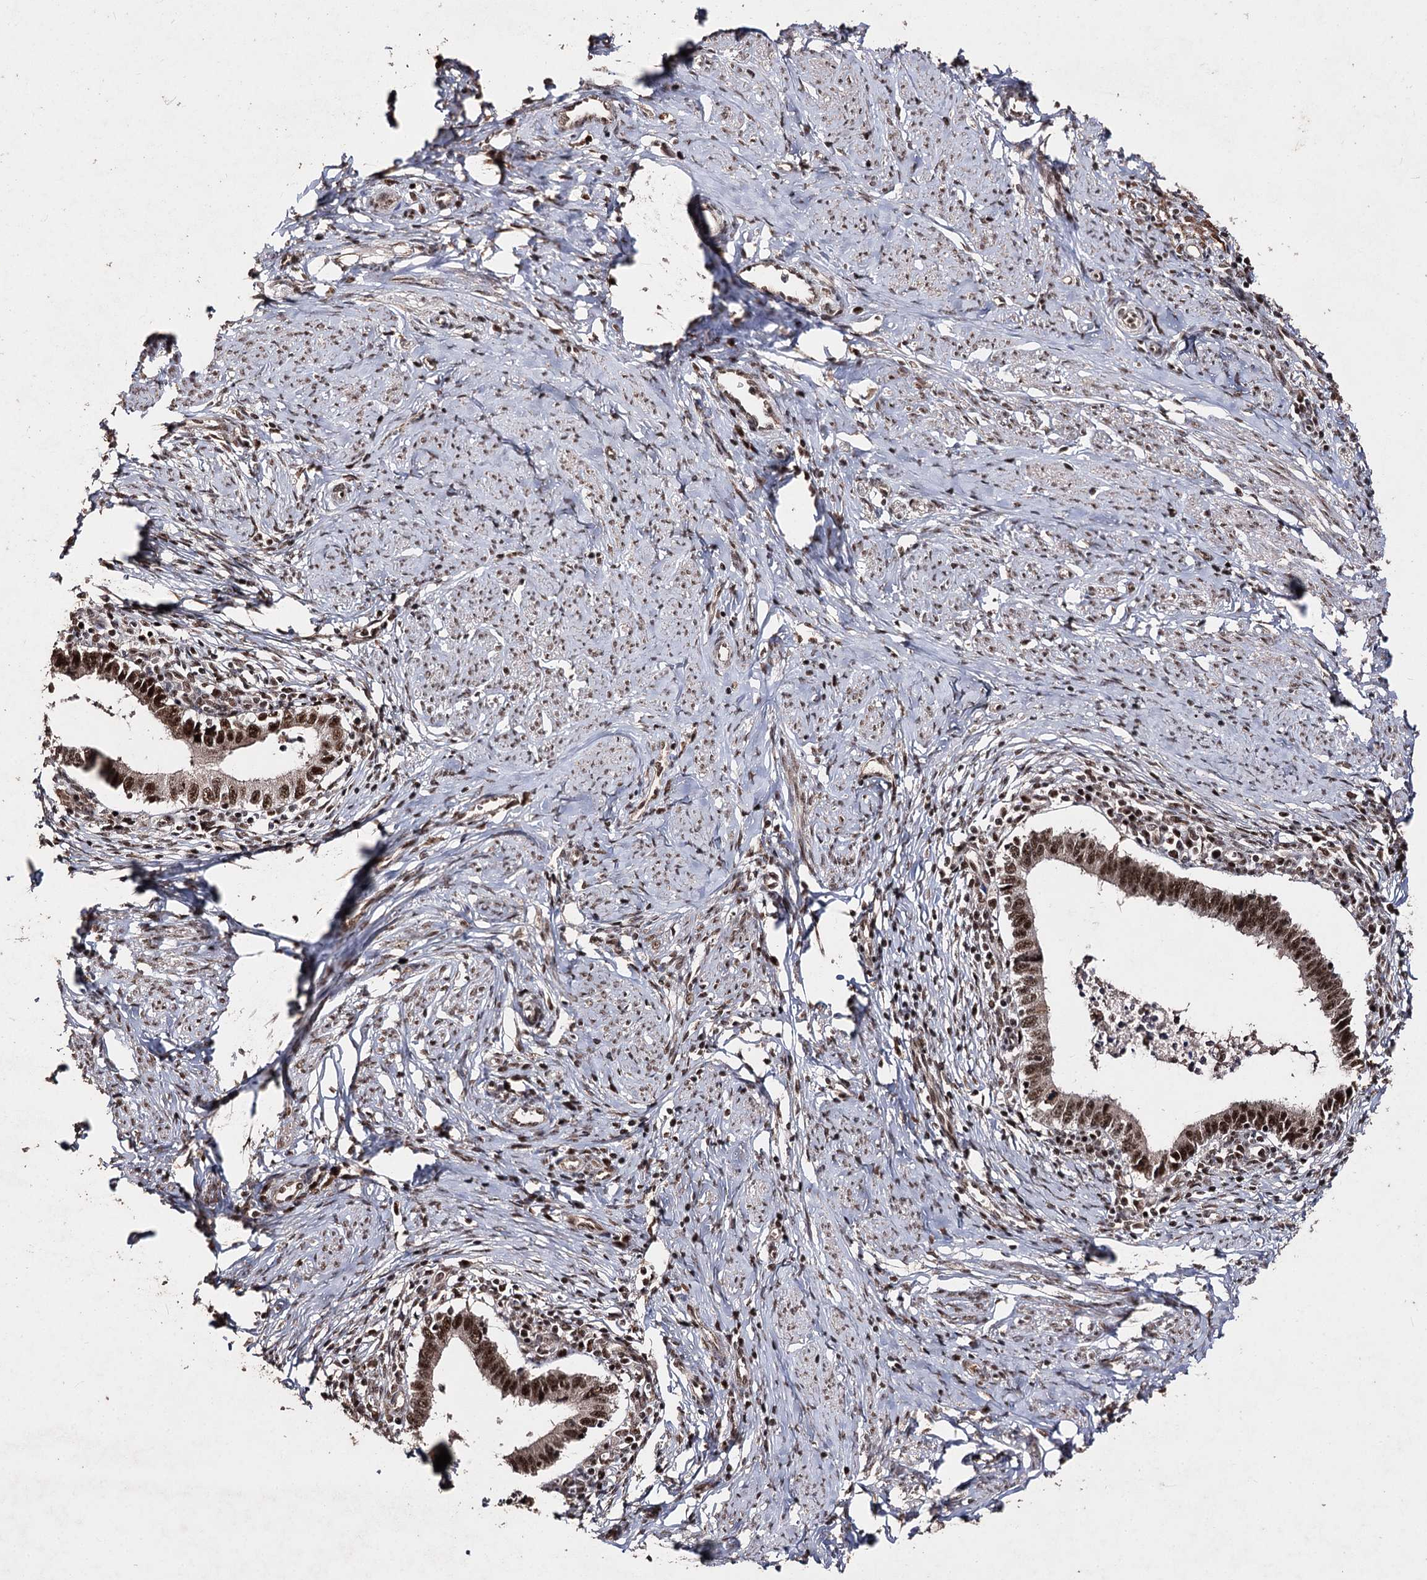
{"staining": {"intensity": "strong", "quantity": ">75%", "location": "nuclear"}, "tissue": "cervical cancer", "cell_type": "Tumor cells", "image_type": "cancer", "snomed": [{"axis": "morphology", "description": "Adenocarcinoma, NOS"}, {"axis": "topography", "description": "Cervix"}], "caption": "IHC of adenocarcinoma (cervical) shows high levels of strong nuclear staining in about >75% of tumor cells.", "gene": "U2SURP", "patient": {"sex": "female", "age": 36}}